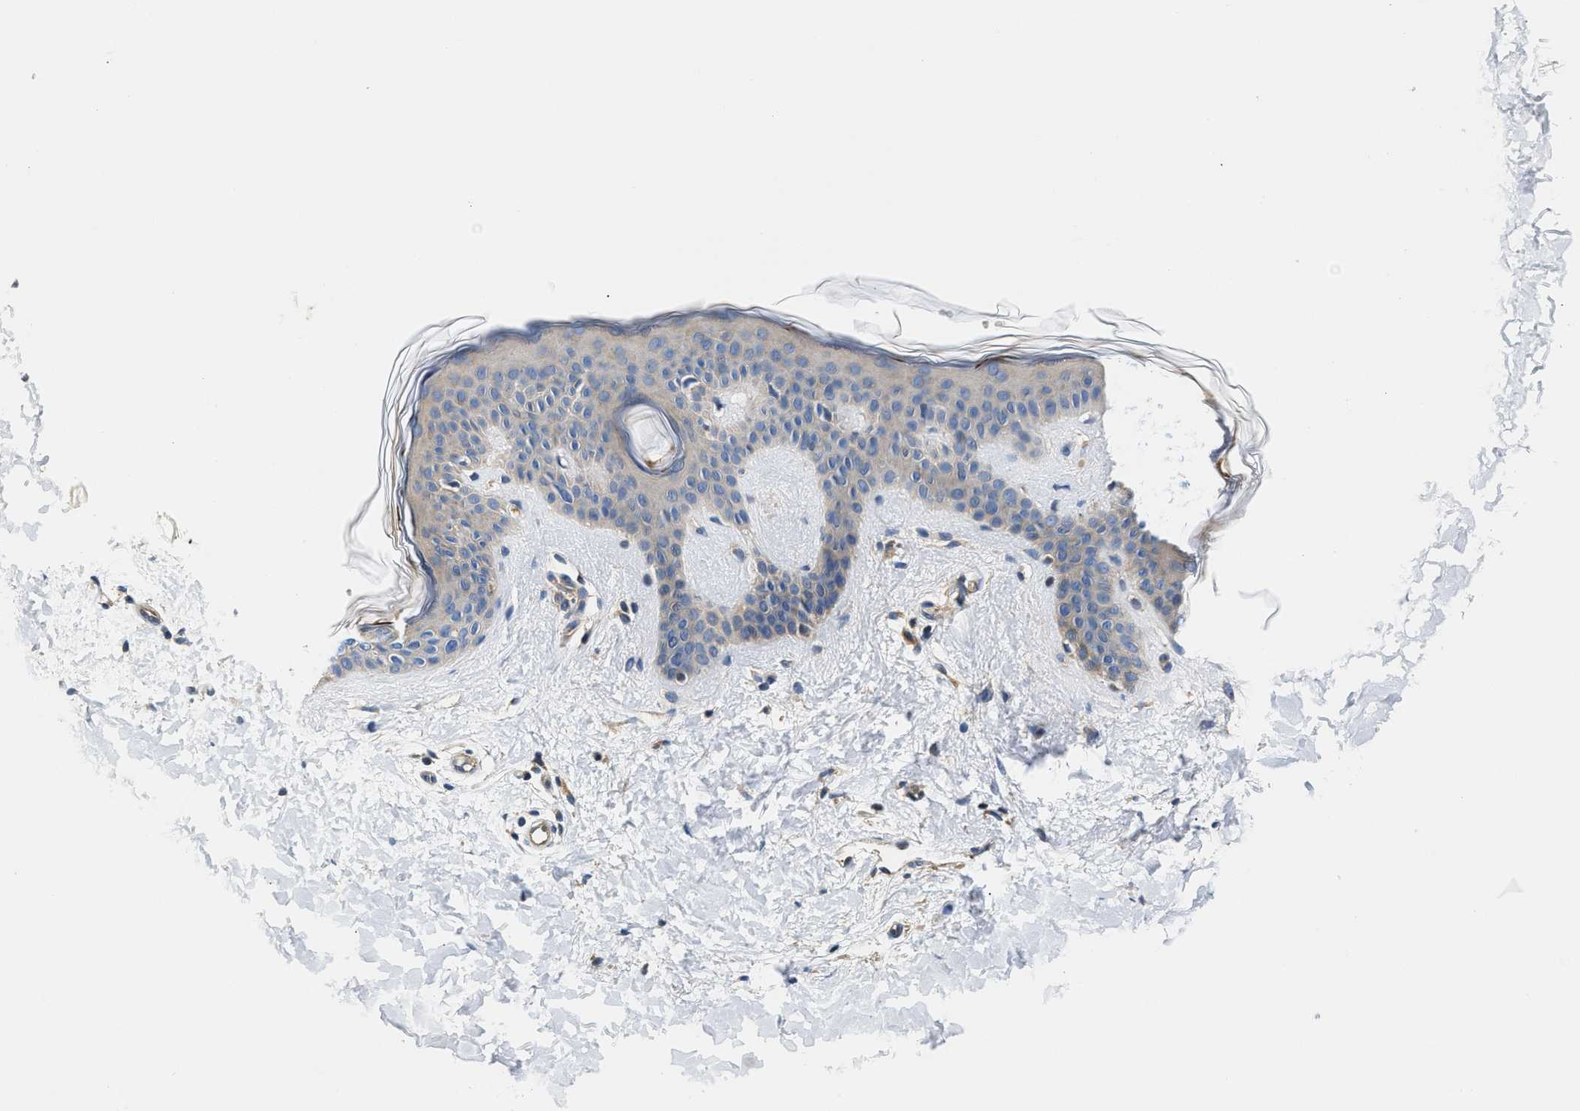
{"staining": {"intensity": "moderate", "quantity": ">75%", "location": "cytoplasmic/membranous"}, "tissue": "skin", "cell_type": "Fibroblasts", "image_type": "normal", "snomed": [{"axis": "morphology", "description": "Normal tissue, NOS"}, {"axis": "topography", "description": "Skin"}], "caption": "Skin stained with DAB IHC shows medium levels of moderate cytoplasmic/membranous positivity in about >75% of fibroblasts.", "gene": "TEX2", "patient": {"sex": "female", "age": 17}}